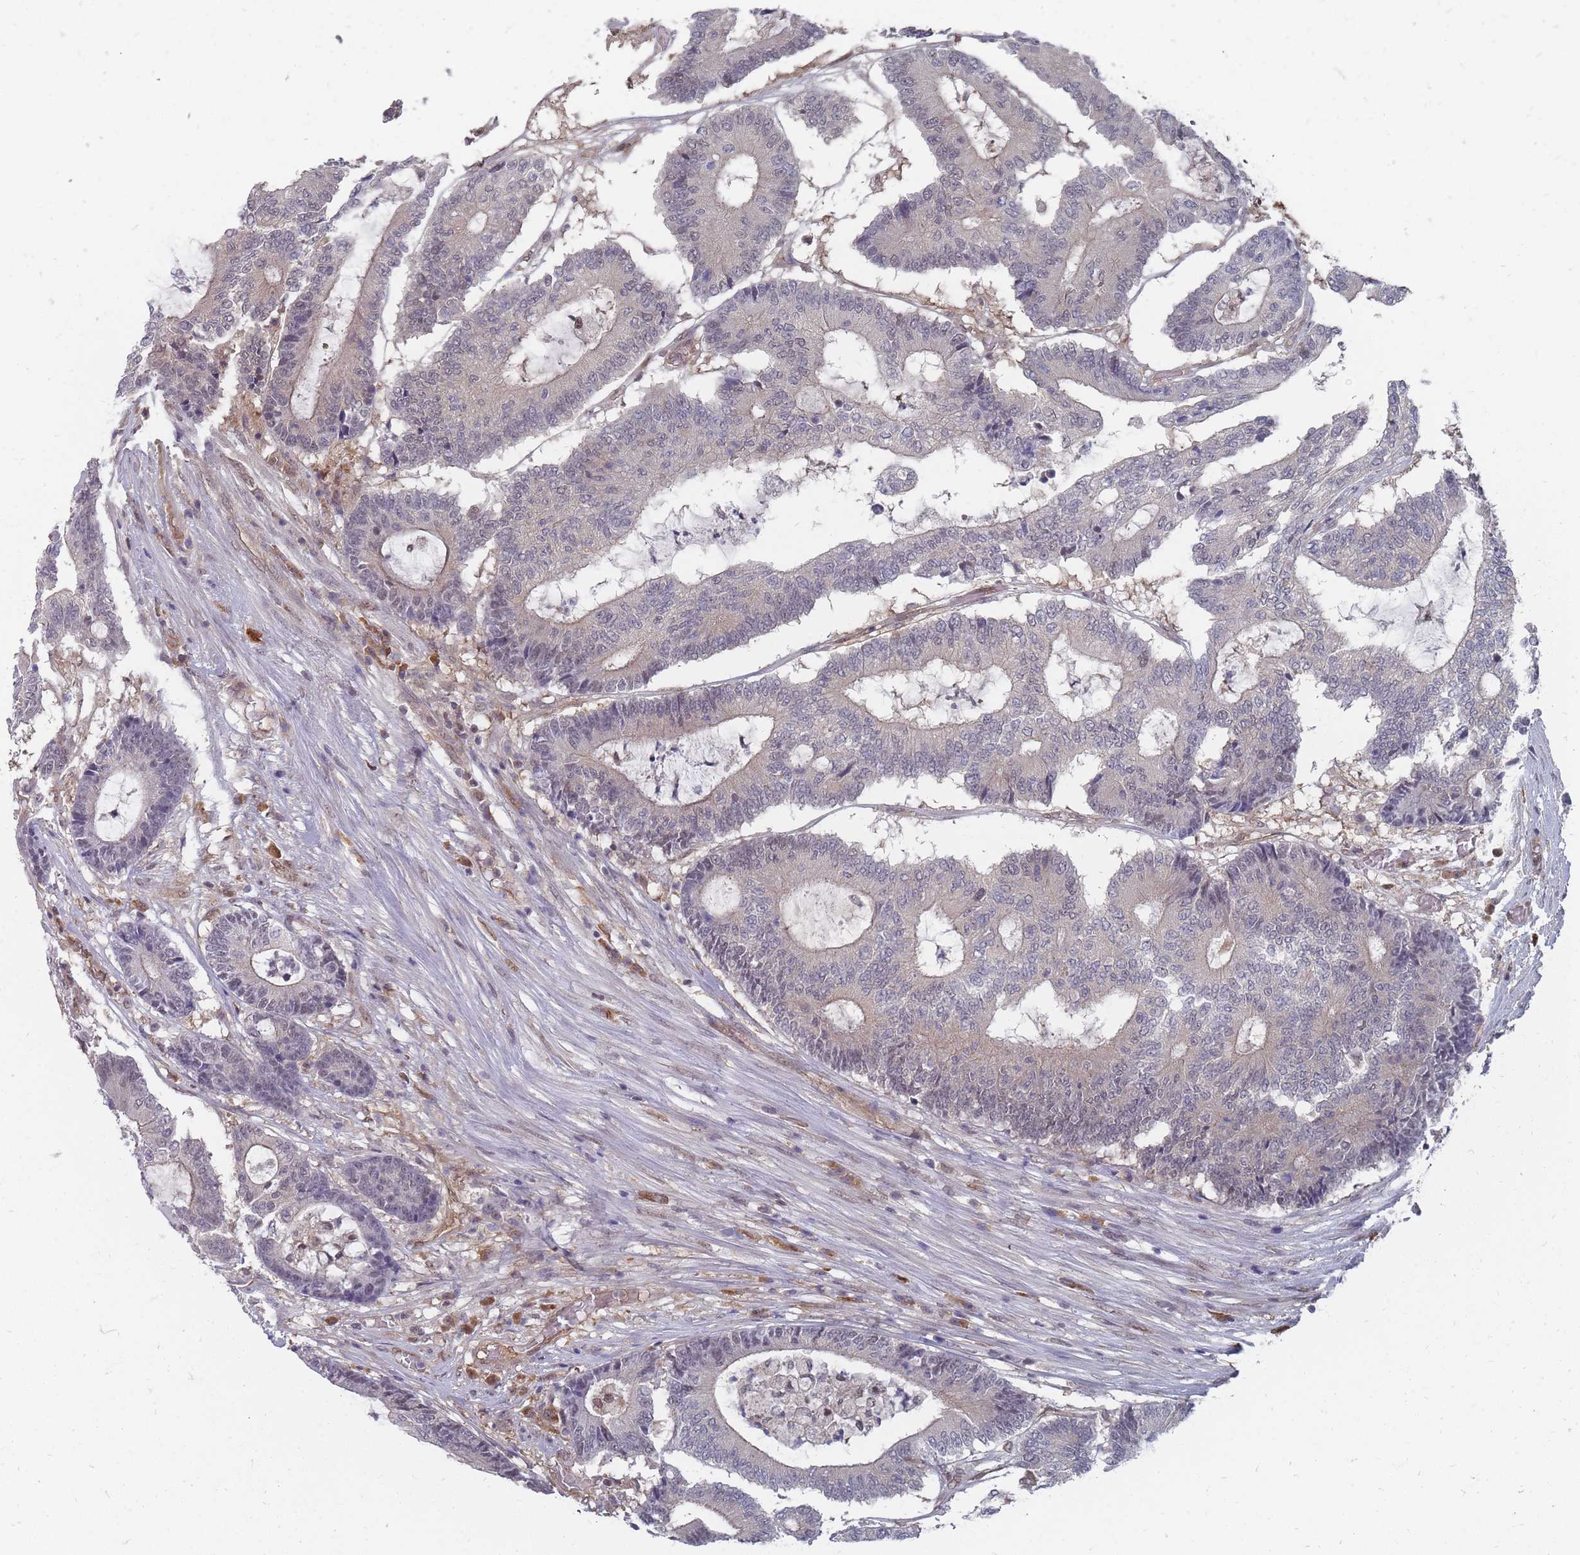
{"staining": {"intensity": "weak", "quantity": "<25%", "location": "cytoplasmic/membranous"}, "tissue": "colorectal cancer", "cell_type": "Tumor cells", "image_type": "cancer", "snomed": [{"axis": "morphology", "description": "Adenocarcinoma, NOS"}, {"axis": "topography", "description": "Colon"}], "caption": "This is an immunohistochemistry (IHC) photomicrograph of colorectal cancer. There is no staining in tumor cells.", "gene": "NKD1", "patient": {"sex": "female", "age": 84}}